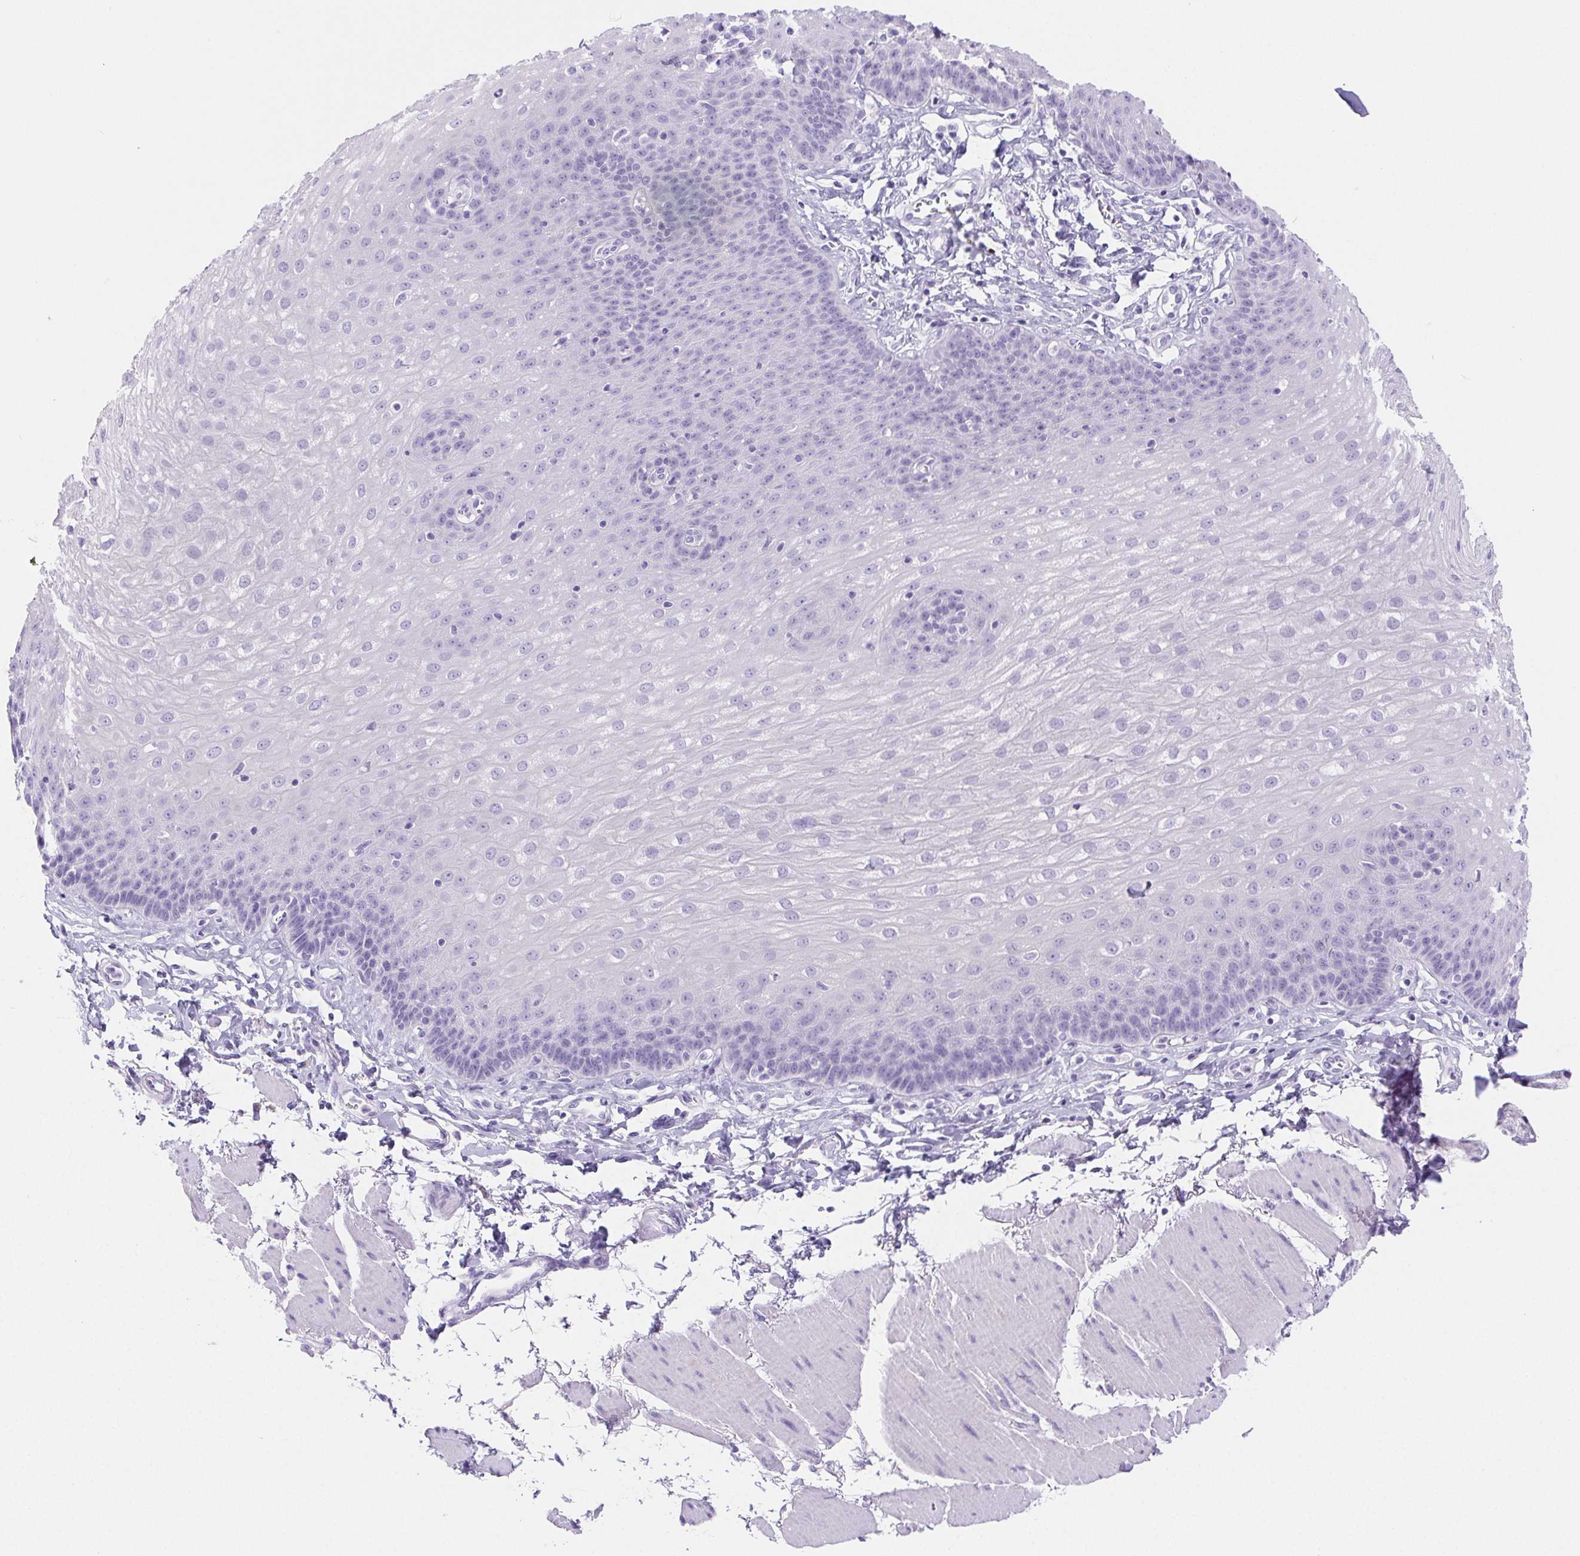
{"staining": {"intensity": "negative", "quantity": "none", "location": "none"}, "tissue": "esophagus", "cell_type": "Squamous epithelial cells", "image_type": "normal", "snomed": [{"axis": "morphology", "description": "Normal tissue, NOS"}, {"axis": "topography", "description": "Esophagus"}], "caption": "Human esophagus stained for a protein using IHC reveals no expression in squamous epithelial cells.", "gene": "PNLIP", "patient": {"sex": "female", "age": 81}}